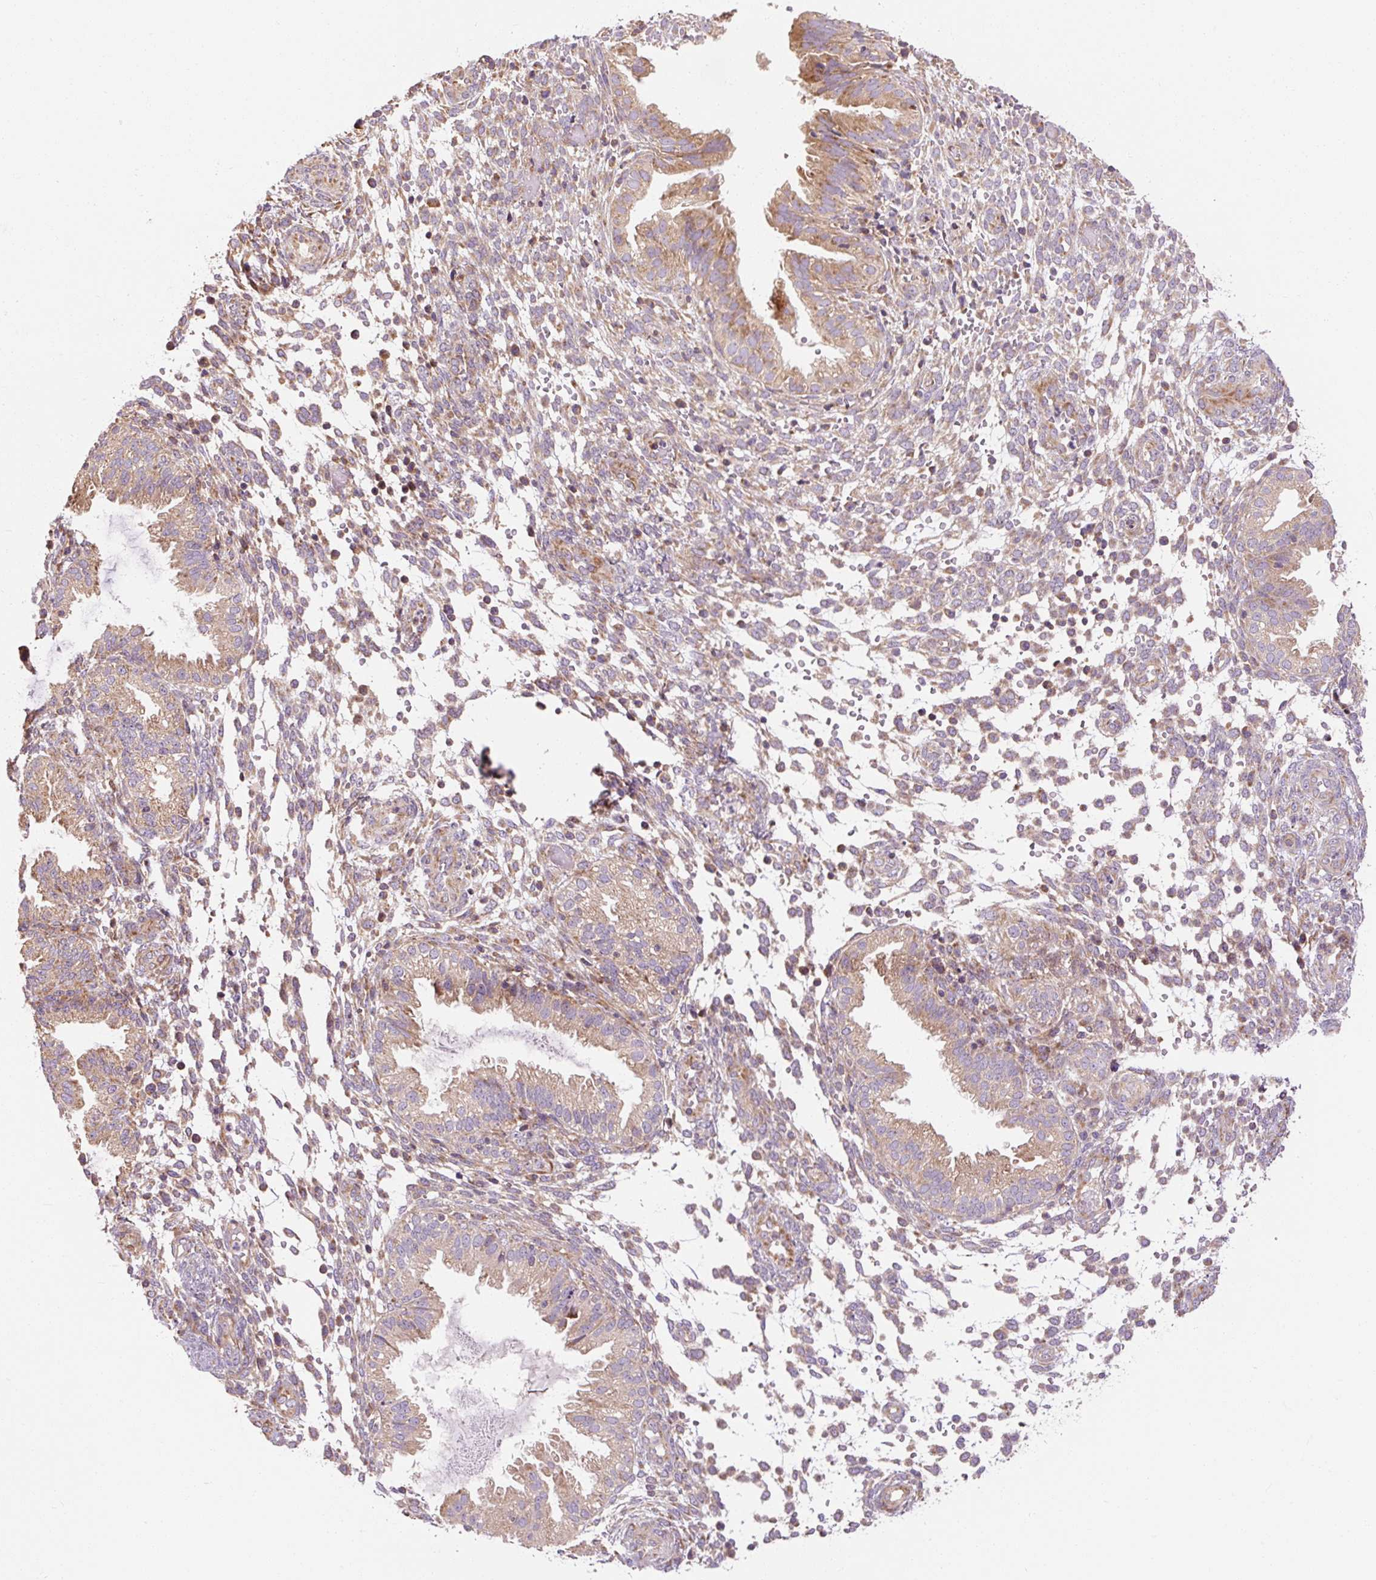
{"staining": {"intensity": "moderate", "quantity": "25%-75%", "location": "cytoplasmic/membranous"}, "tissue": "endometrium", "cell_type": "Cells in endometrial stroma", "image_type": "normal", "snomed": [{"axis": "morphology", "description": "Normal tissue, NOS"}, {"axis": "topography", "description": "Endometrium"}], "caption": "Brown immunohistochemical staining in benign human endometrium exhibits moderate cytoplasmic/membranous expression in about 25%-75% of cells in endometrial stroma. (brown staining indicates protein expression, while blue staining denotes nuclei).", "gene": "PRSS48", "patient": {"sex": "female", "age": 33}}